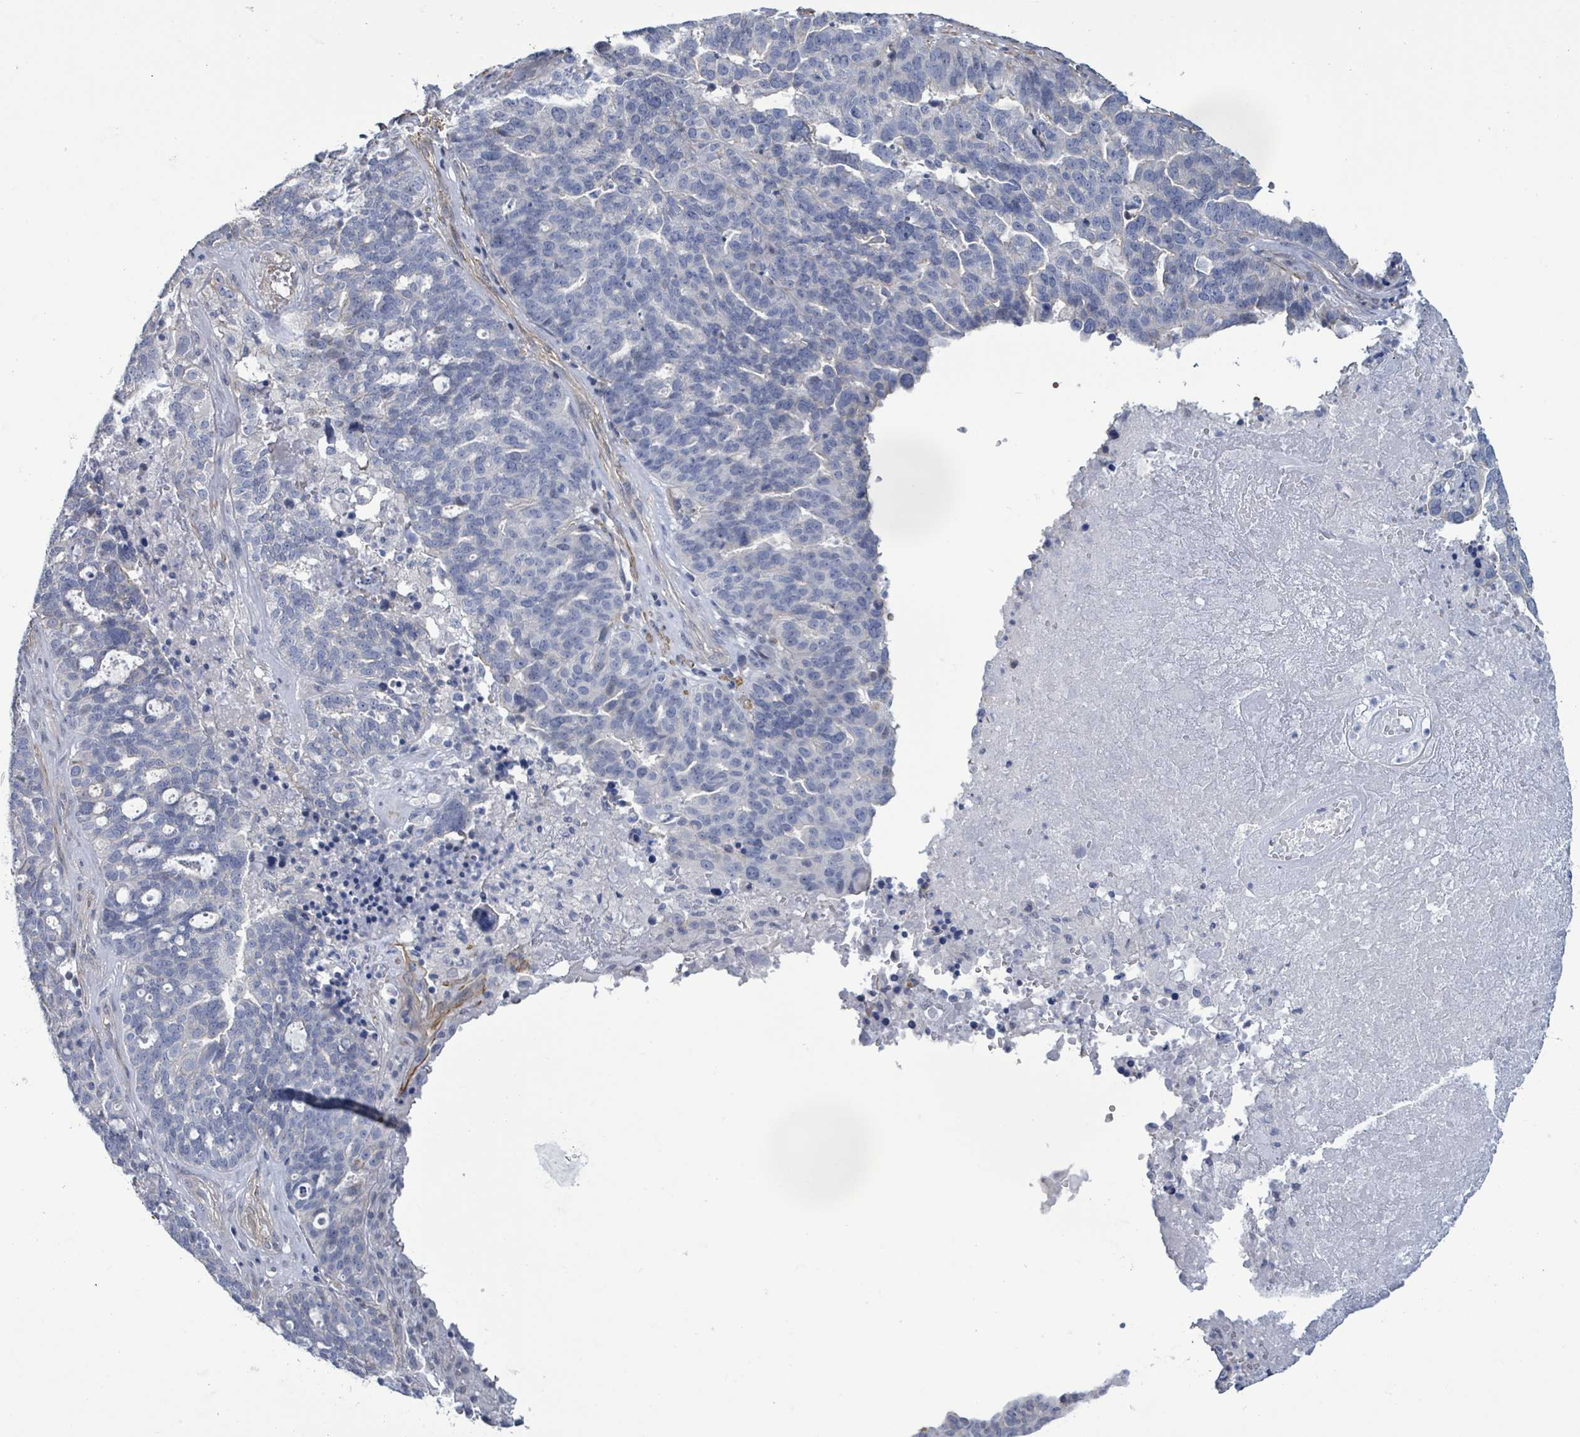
{"staining": {"intensity": "negative", "quantity": "none", "location": "none"}, "tissue": "ovarian cancer", "cell_type": "Tumor cells", "image_type": "cancer", "snomed": [{"axis": "morphology", "description": "Cystadenocarcinoma, serous, NOS"}, {"axis": "topography", "description": "Ovary"}], "caption": "DAB immunohistochemical staining of ovarian cancer (serous cystadenocarcinoma) exhibits no significant positivity in tumor cells.", "gene": "DMRTC1B", "patient": {"sex": "female", "age": 59}}